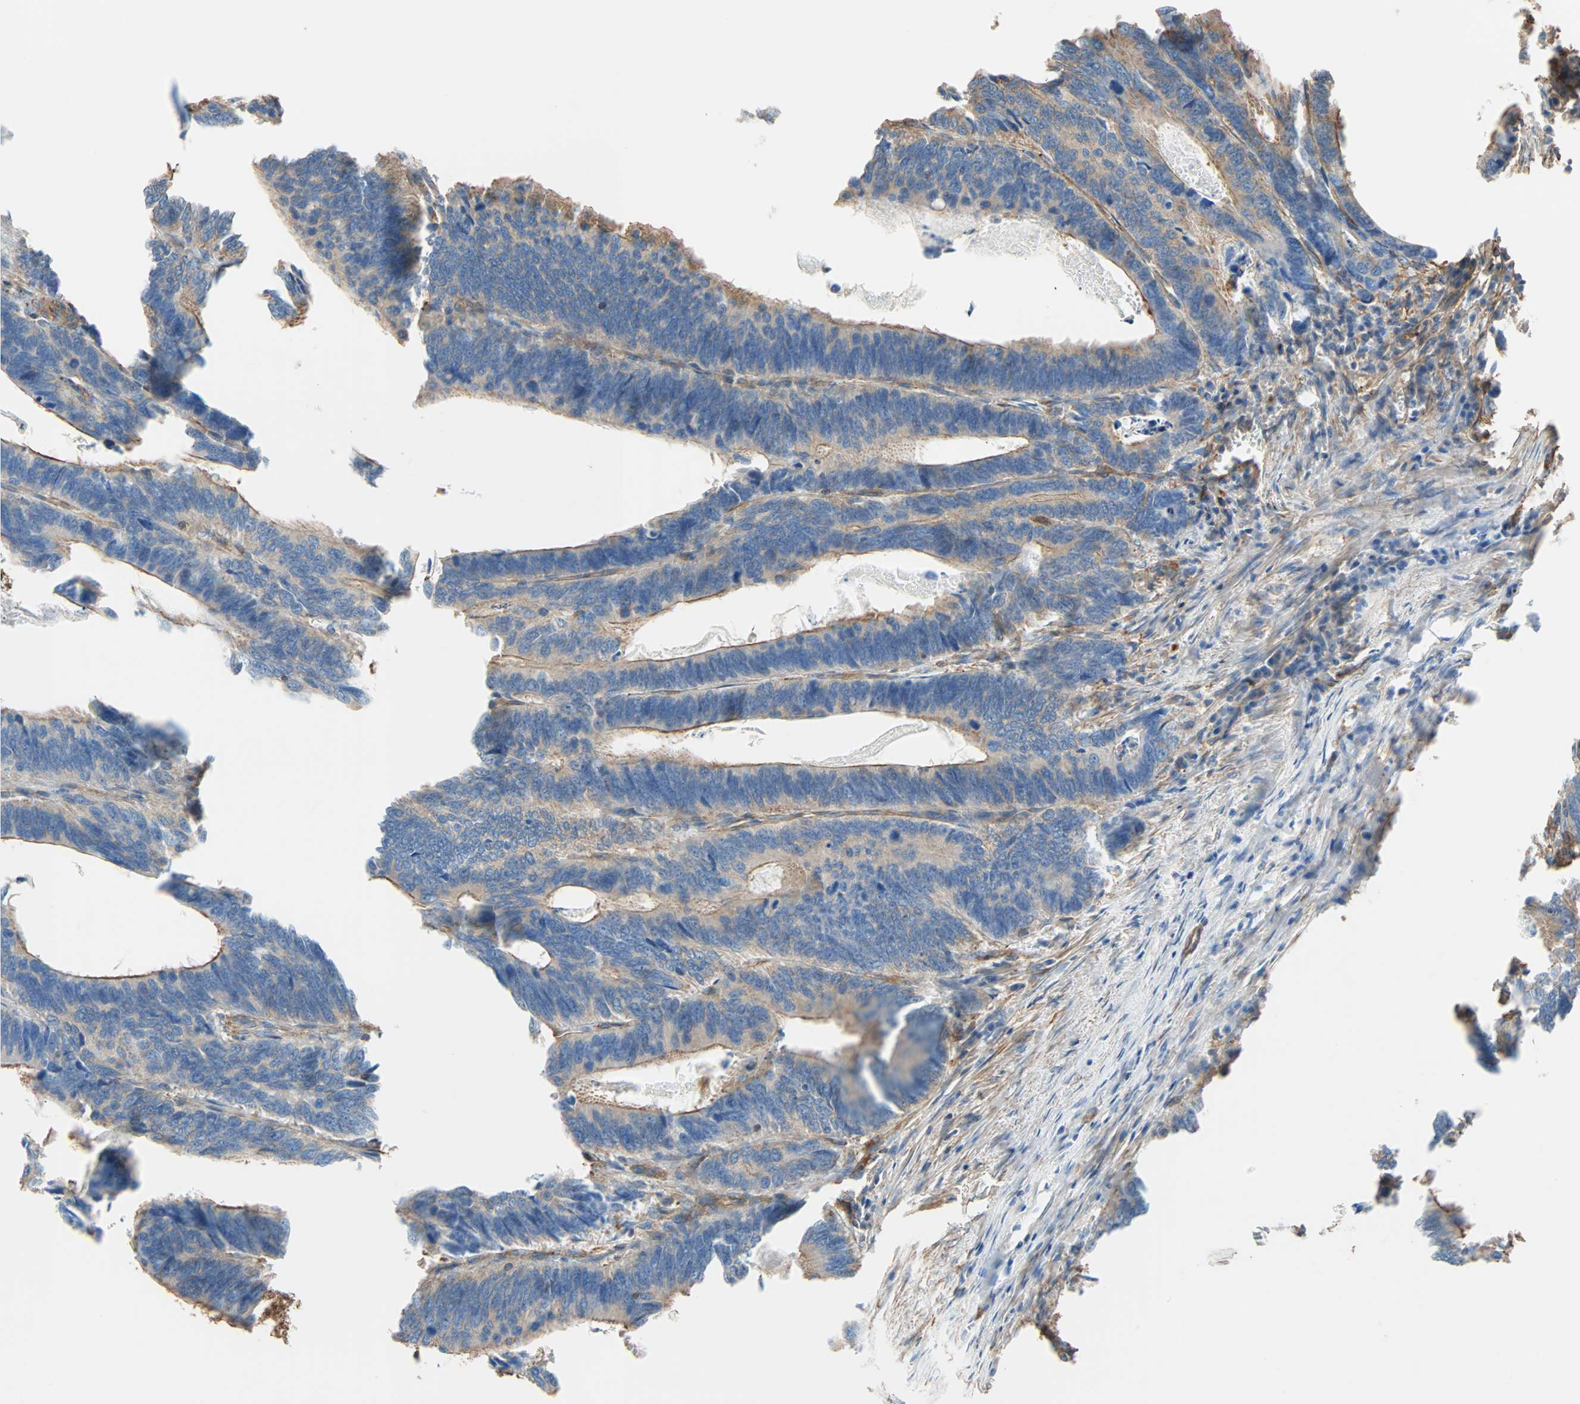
{"staining": {"intensity": "weak", "quantity": ">75%", "location": "cytoplasmic/membranous"}, "tissue": "colorectal cancer", "cell_type": "Tumor cells", "image_type": "cancer", "snomed": [{"axis": "morphology", "description": "Adenocarcinoma, NOS"}, {"axis": "topography", "description": "Colon"}], "caption": "Tumor cells demonstrate low levels of weak cytoplasmic/membranous positivity in approximately >75% of cells in colorectal adenocarcinoma.", "gene": "GALNT10", "patient": {"sex": "male", "age": 72}}